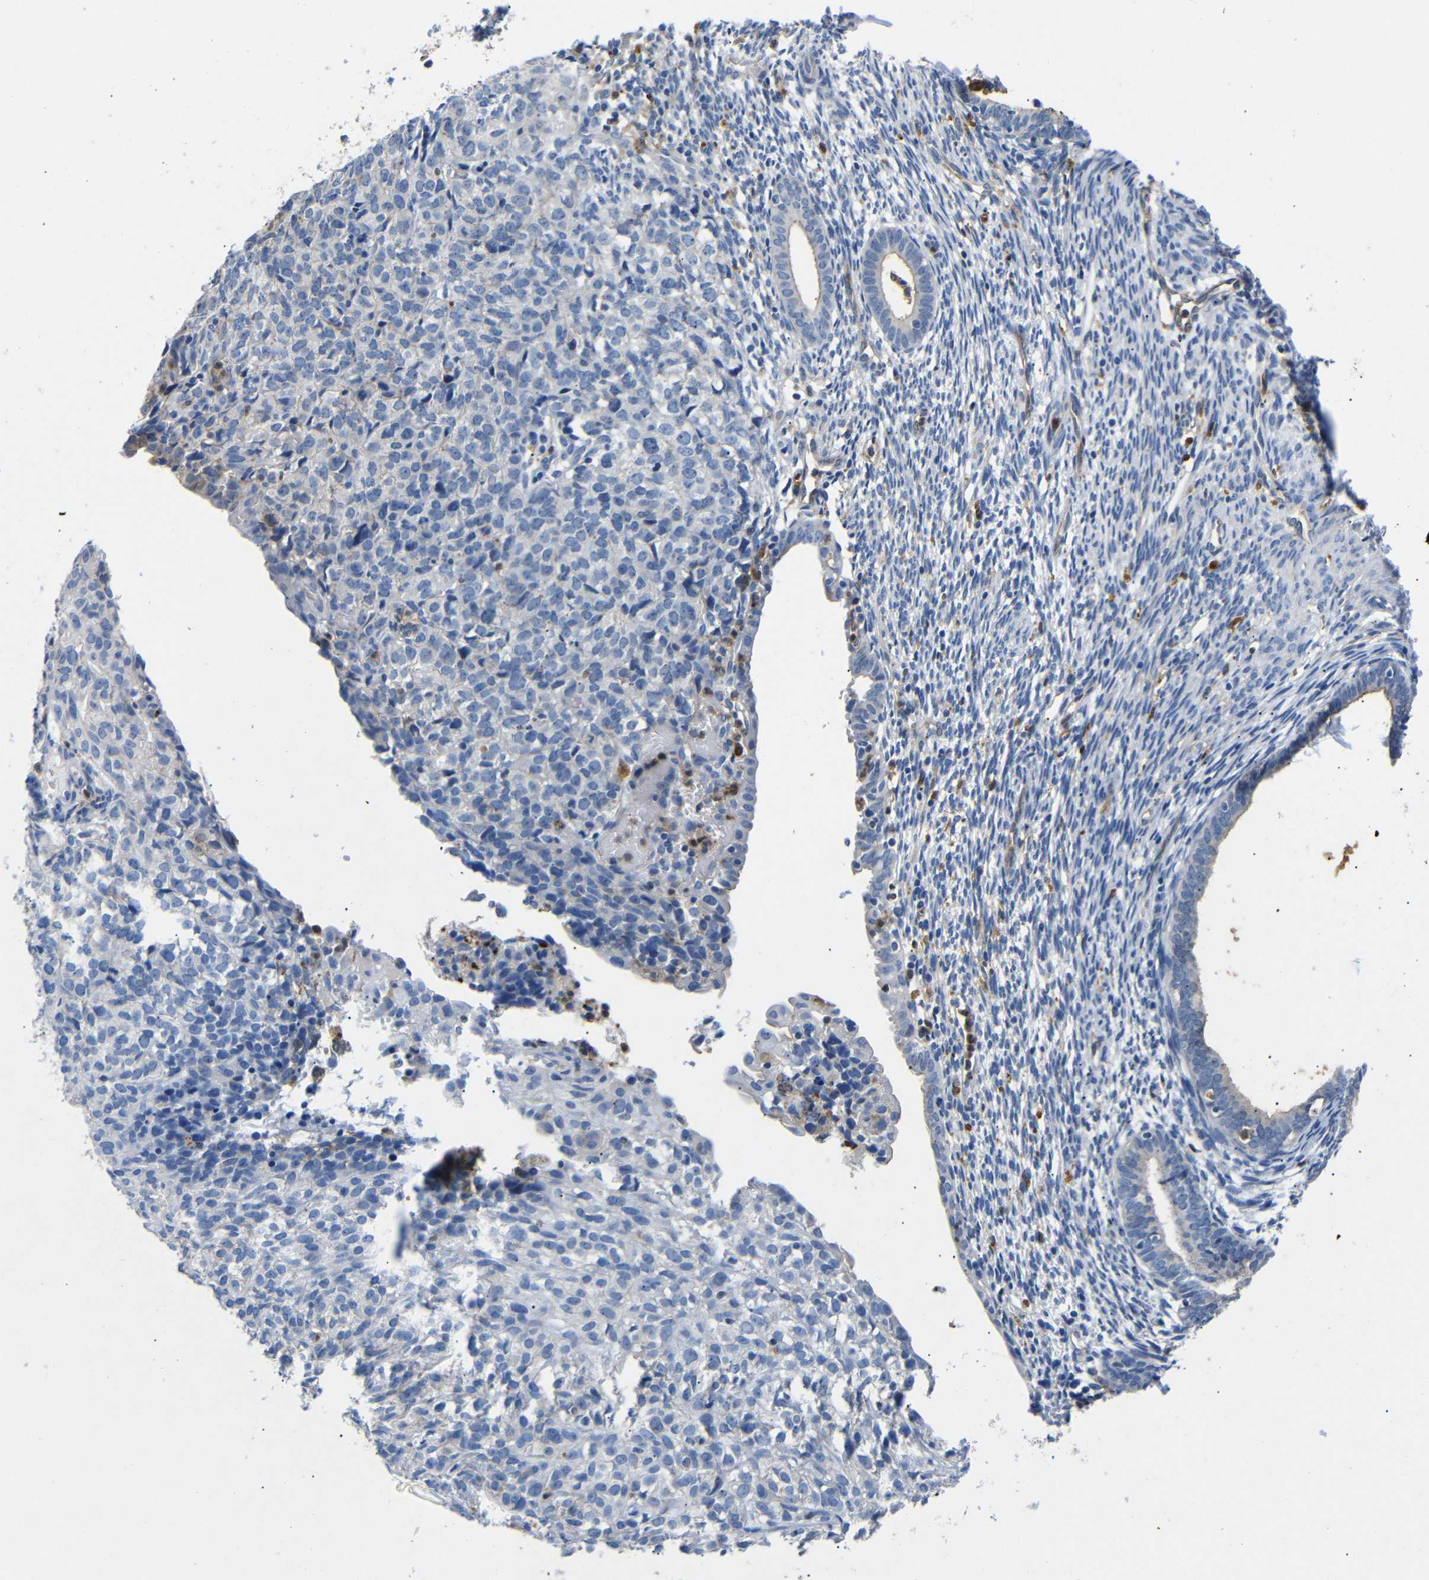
{"staining": {"intensity": "moderate", "quantity": "<25%", "location": "cytoplasmic/membranous"}, "tissue": "endometrium", "cell_type": "Cells in endometrial stroma", "image_type": "normal", "snomed": [{"axis": "morphology", "description": "Normal tissue, NOS"}, {"axis": "morphology", "description": "Adenocarcinoma, NOS"}, {"axis": "topography", "description": "Endometrium"}, {"axis": "topography", "description": "Ovary"}], "caption": "Immunohistochemistry (IHC) image of unremarkable endometrium stained for a protein (brown), which displays low levels of moderate cytoplasmic/membranous expression in approximately <25% of cells in endometrial stroma.", "gene": "SDCBP", "patient": {"sex": "female", "age": 68}}